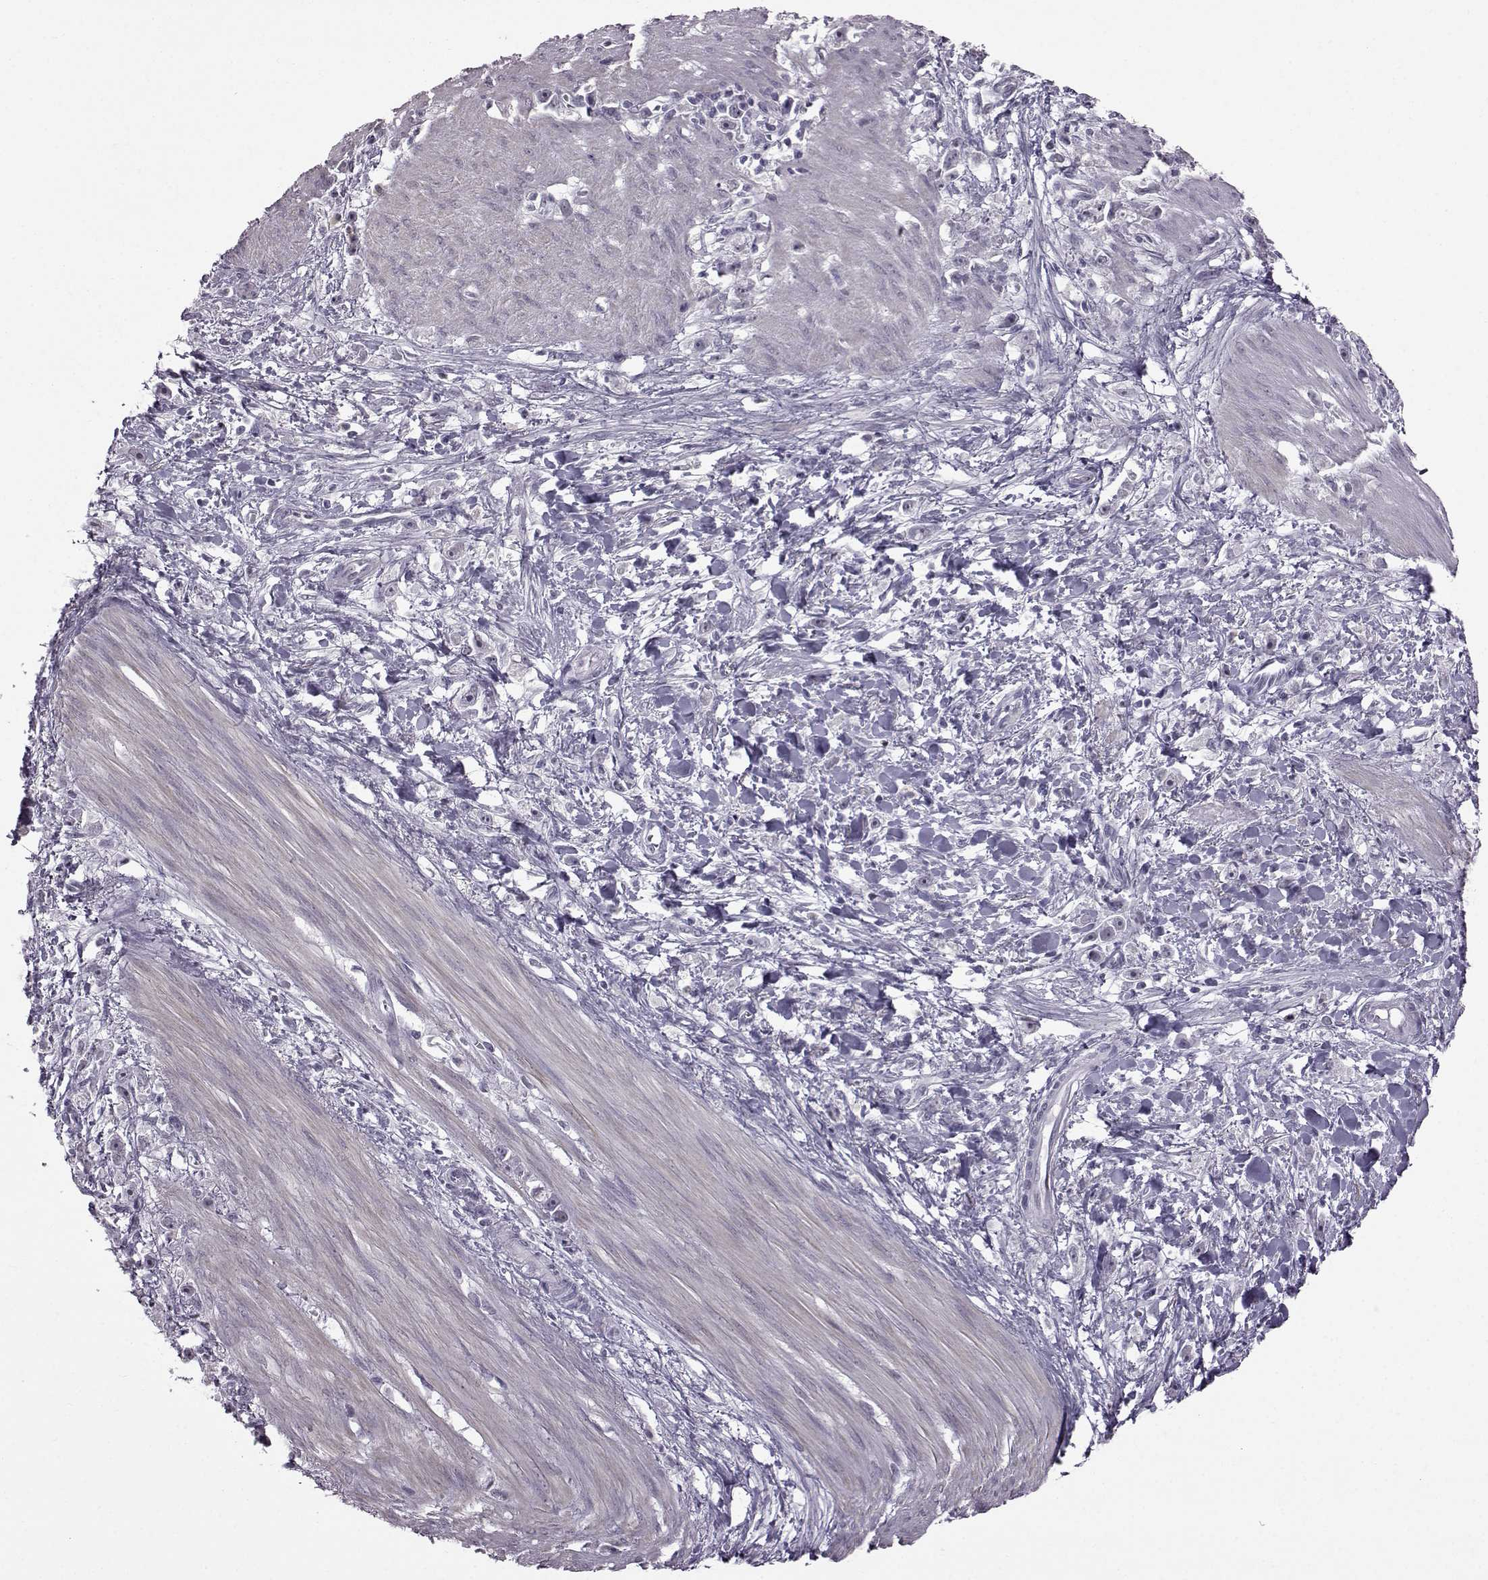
{"staining": {"intensity": "negative", "quantity": "none", "location": "none"}, "tissue": "stomach cancer", "cell_type": "Tumor cells", "image_type": "cancer", "snomed": [{"axis": "morphology", "description": "Adenocarcinoma, NOS"}, {"axis": "topography", "description": "Stomach"}], "caption": "DAB immunohistochemical staining of stomach adenocarcinoma exhibits no significant staining in tumor cells. (Stains: DAB (3,3'-diaminobenzidine) IHC with hematoxylin counter stain, Microscopy: brightfield microscopy at high magnification).", "gene": "SLC28A2", "patient": {"sex": "female", "age": 59}}